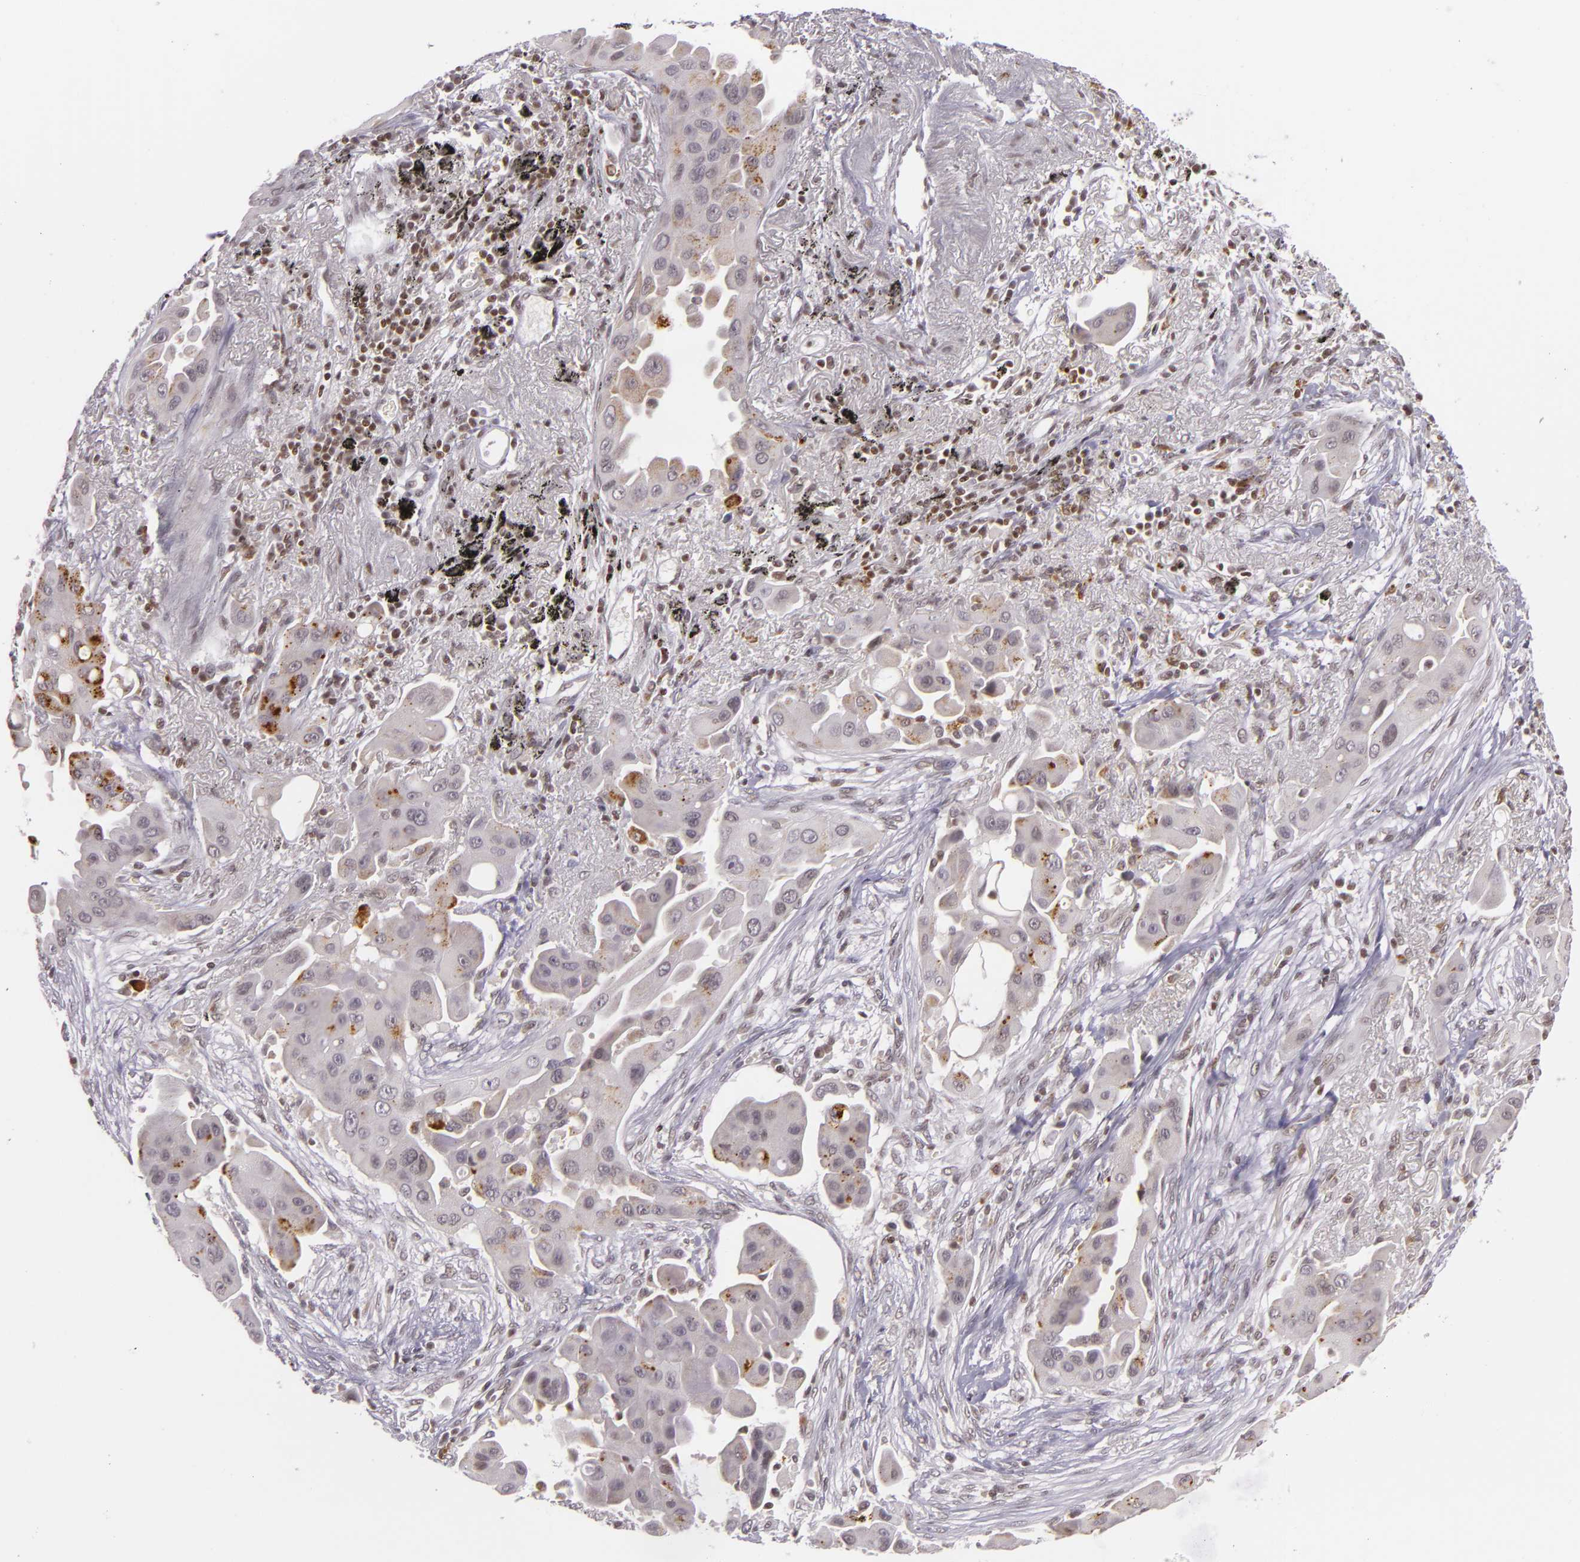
{"staining": {"intensity": "moderate", "quantity": "<25%", "location": "cytoplasmic/membranous"}, "tissue": "lung cancer", "cell_type": "Tumor cells", "image_type": "cancer", "snomed": [{"axis": "morphology", "description": "Adenocarcinoma, NOS"}, {"axis": "topography", "description": "Lung"}], "caption": "About <25% of tumor cells in human lung cancer (adenocarcinoma) display moderate cytoplasmic/membranous protein staining as visualized by brown immunohistochemical staining.", "gene": "ZFX", "patient": {"sex": "male", "age": 68}}